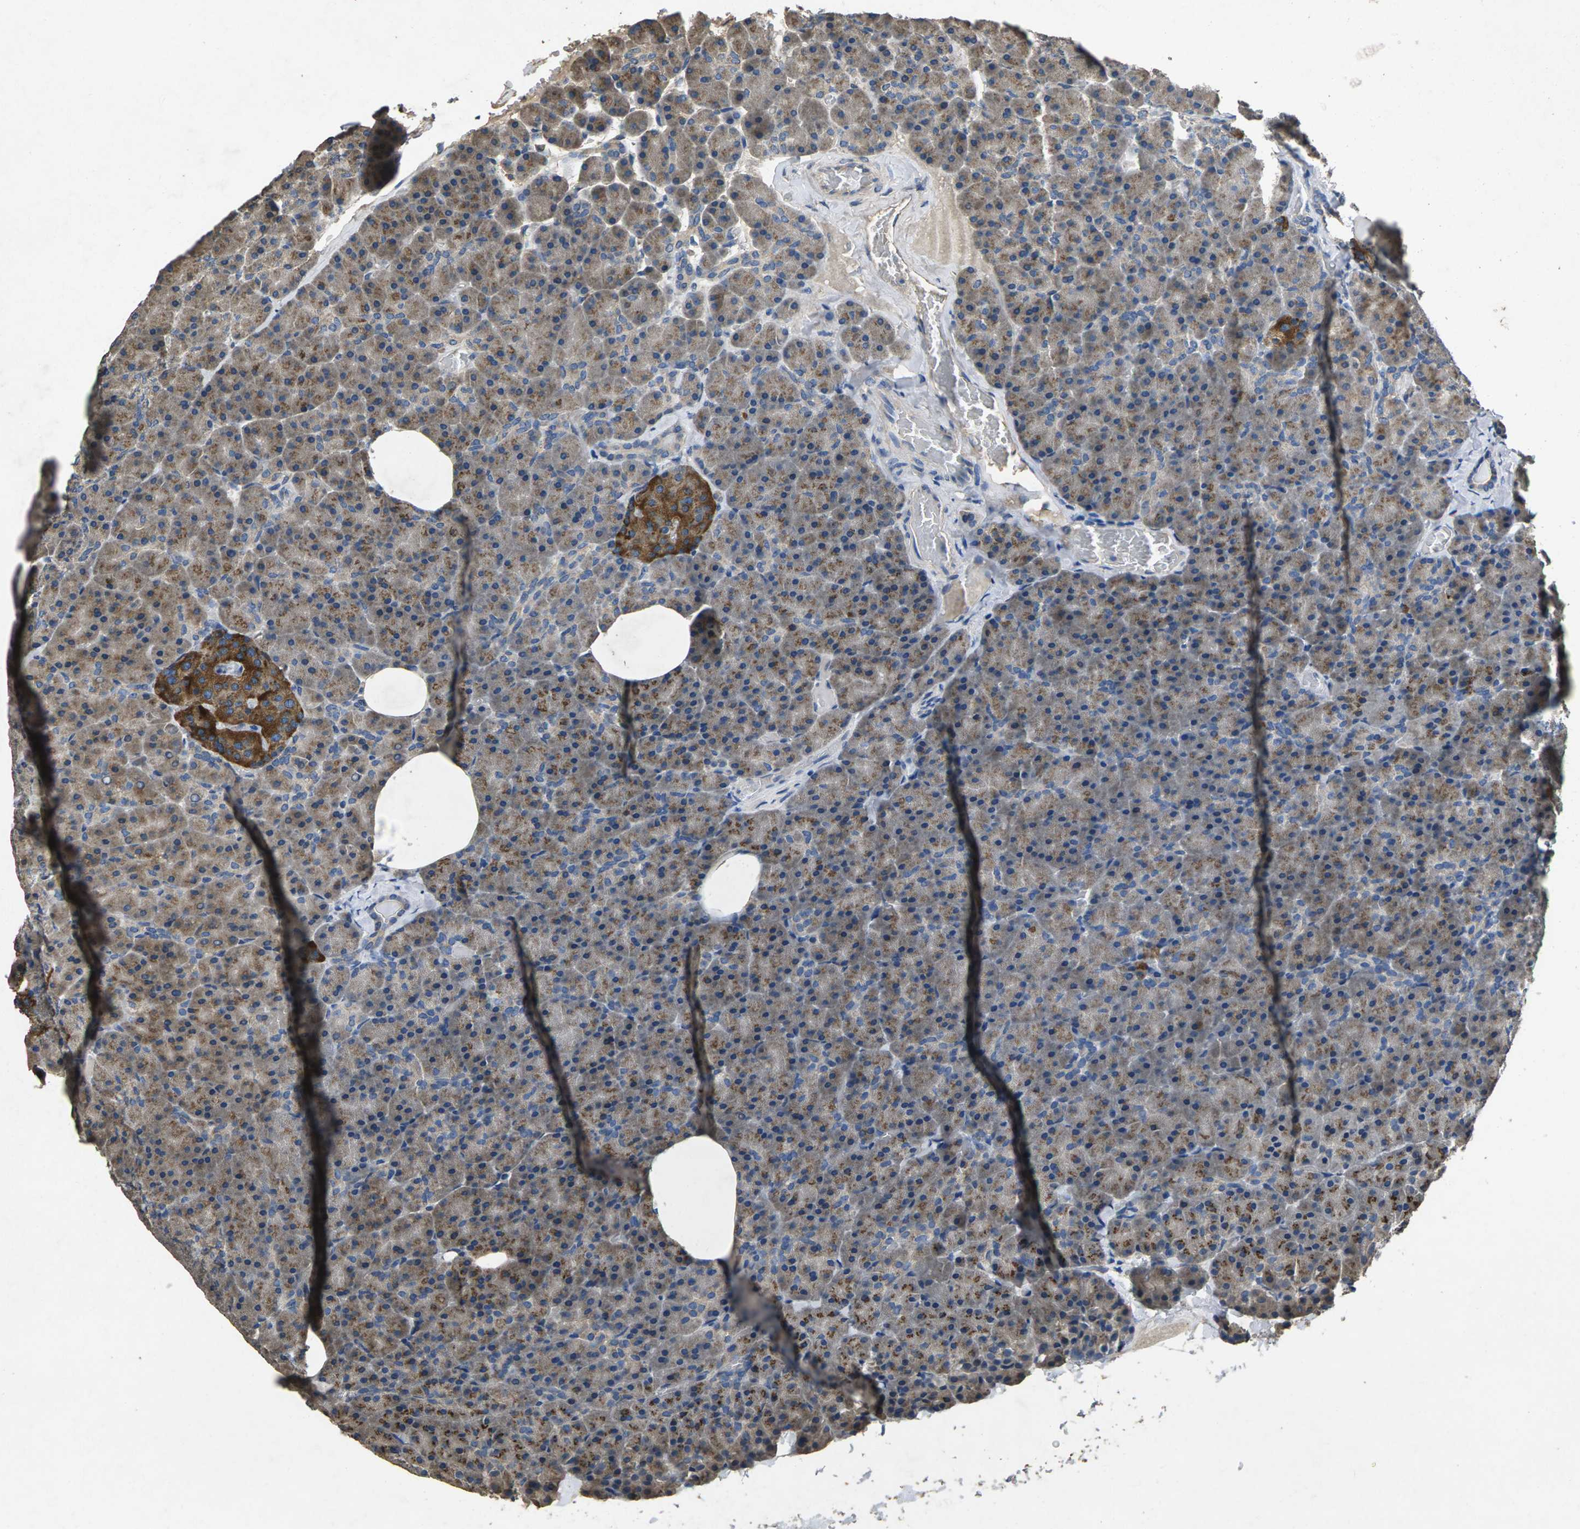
{"staining": {"intensity": "moderate", "quantity": "25%-75%", "location": "cytoplasmic/membranous"}, "tissue": "pancreas", "cell_type": "Exocrine glandular cells", "image_type": "normal", "snomed": [{"axis": "morphology", "description": "Normal tissue, NOS"}, {"axis": "topography", "description": "Pancreas"}], "caption": "Protein analysis of normal pancreas displays moderate cytoplasmic/membranous expression in approximately 25%-75% of exocrine glandular cells.", "gene": "B4GAT1", "patient": {"sex": "female", "age": 35}}